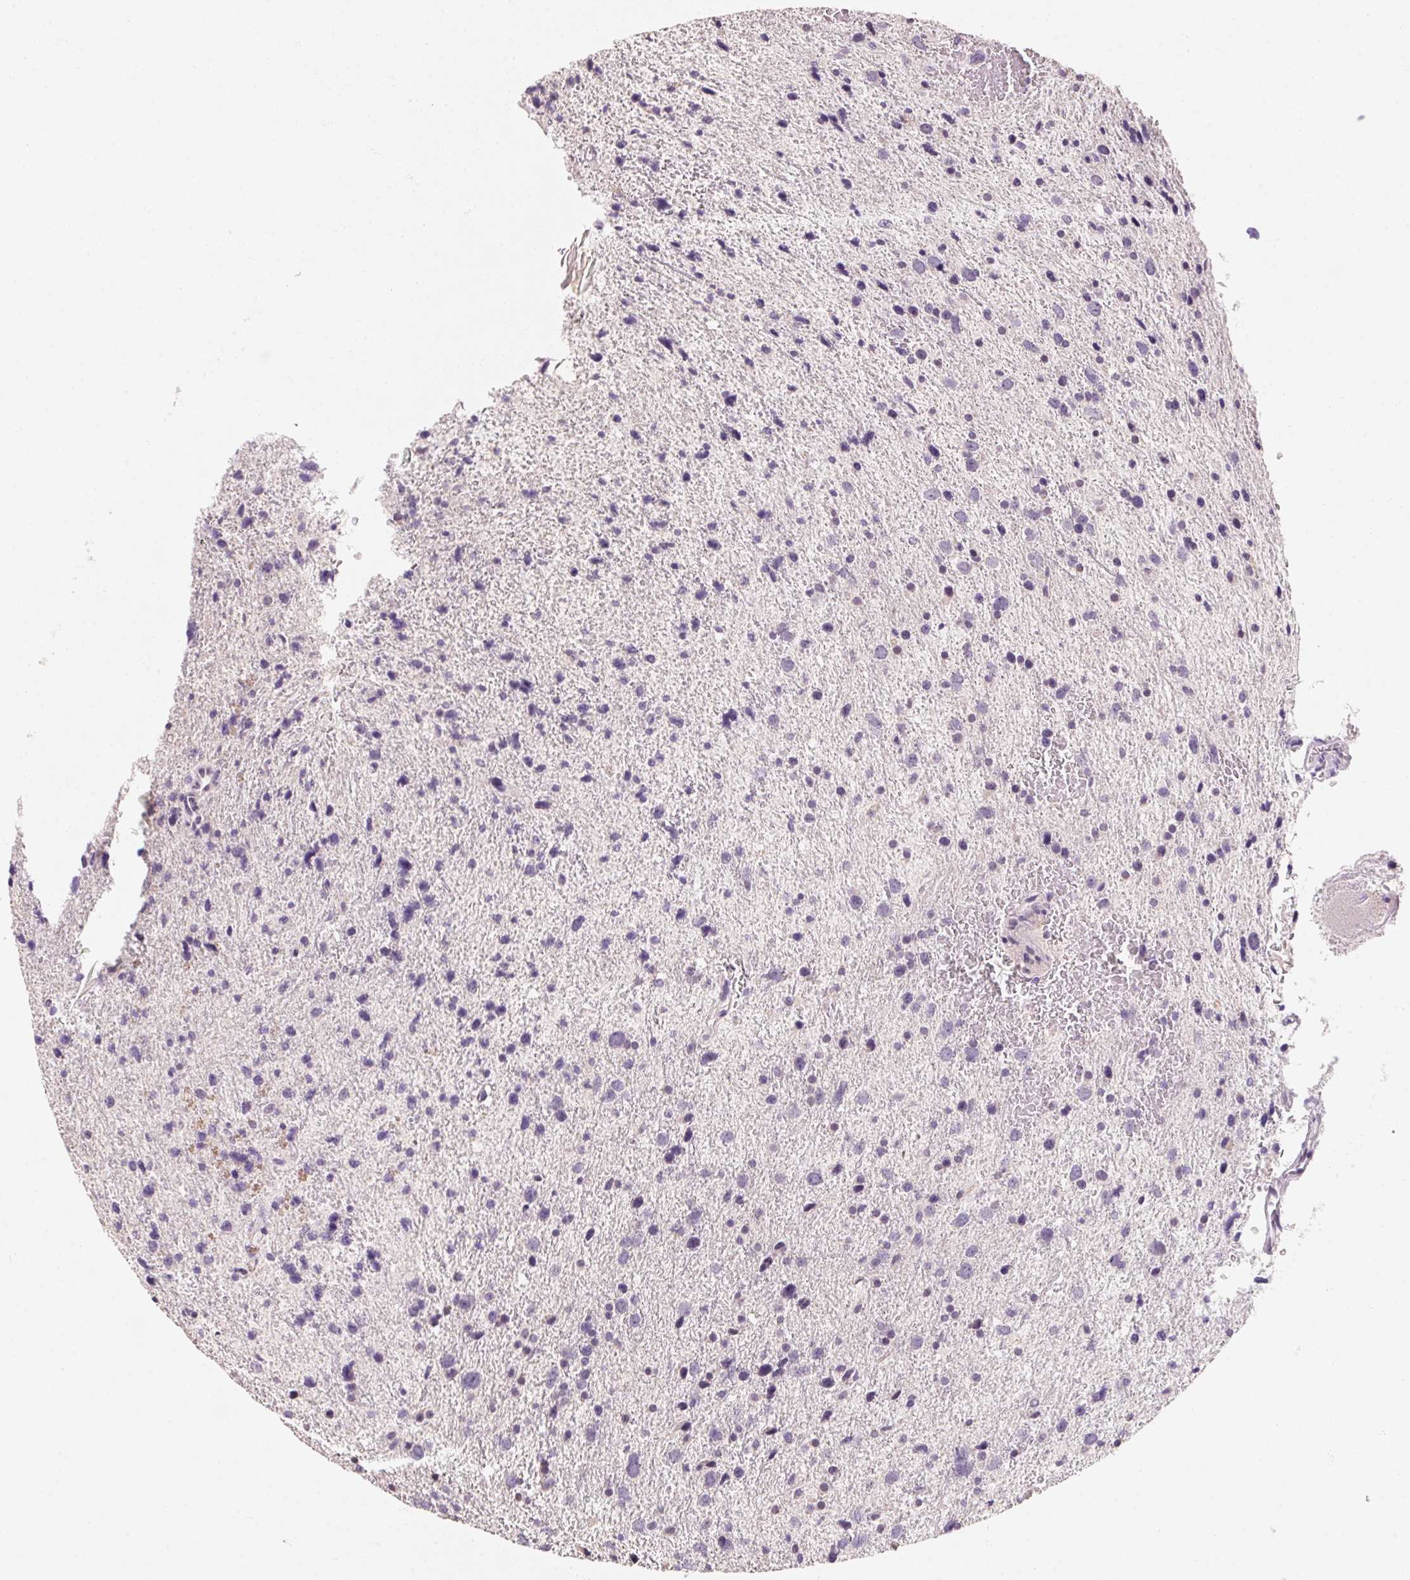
{"staining": {"intensity": "negative", "quantity": "none", "location": "none"}, "tissue": "glioma", "cell_type": "Tumor cells", "image_type": "cancer", "snomed": [{"axis": "morphology", "description": "Glioma, malignant, Low grade"}, {"axis": "topography", "description": "Brain"}], "caption": "An immunohistochemistry image of malignant glioma (low-grade) is shown. There is no staining in tumor cells of malignant glioma (low-grade).", "gene": "CAPZA3", "patient": {"sex": "female", "age": 55}}